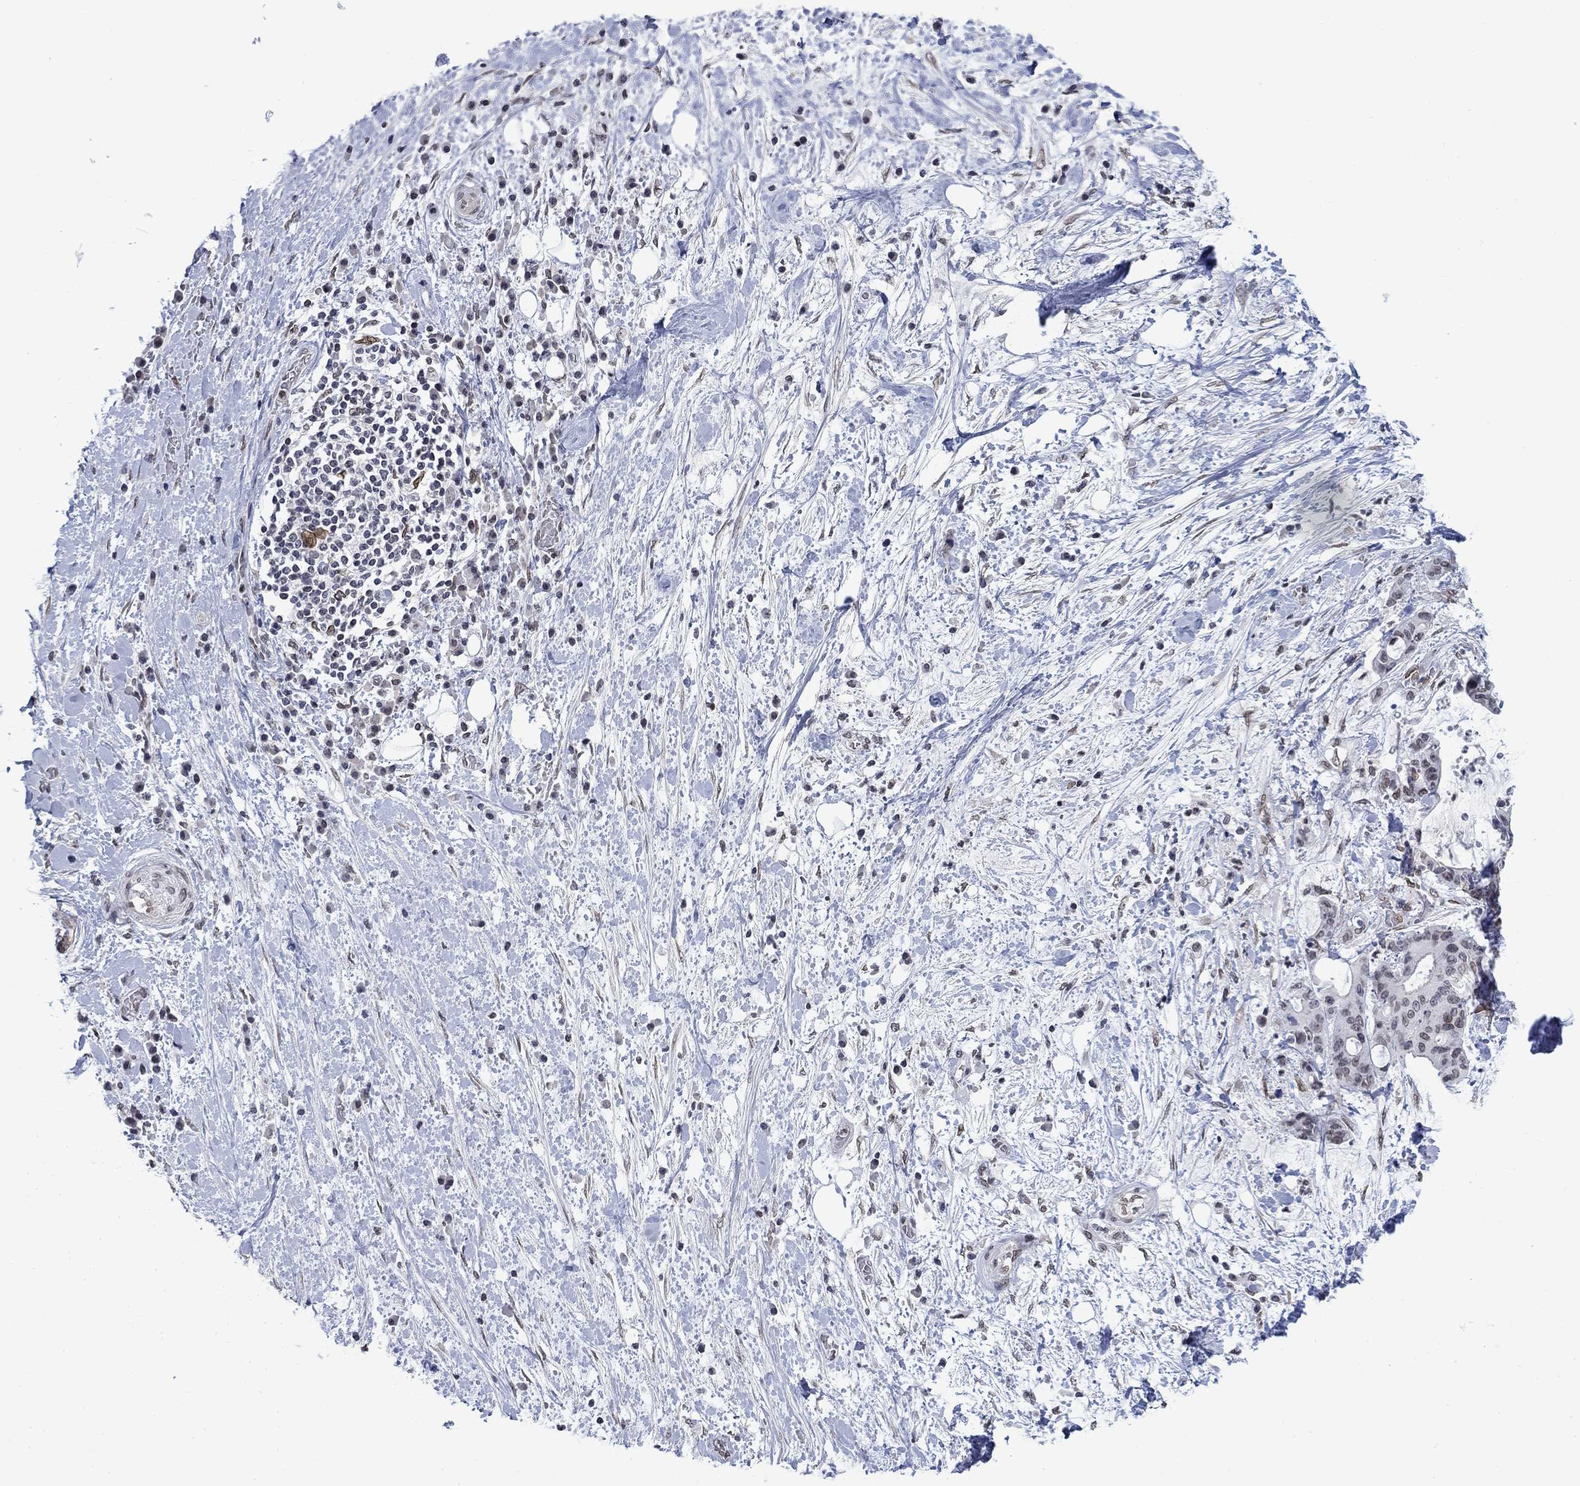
{"staining": {"intensity": "weak", "quantity": "<25%", "location": "nuclear"}, "tissue": "liver cancer", "cell_type": "Tumor cells", "image_type": "cancer", "snomed": [{"axis": "morphology", "description": "Cholangiocarcinoma"}, {"axis": "topography", "description": "Liver"}], "caption": "The micrograph shows no significant staining in tumor cells of liver cancer. Brightfield microscopy of immunohistochemistry stained with DAB (brown) and hematoxylin (blue), captured at high magnification.", "gene": "TOR1AIP1", "patient": {"sex": "female", "age": 73}}